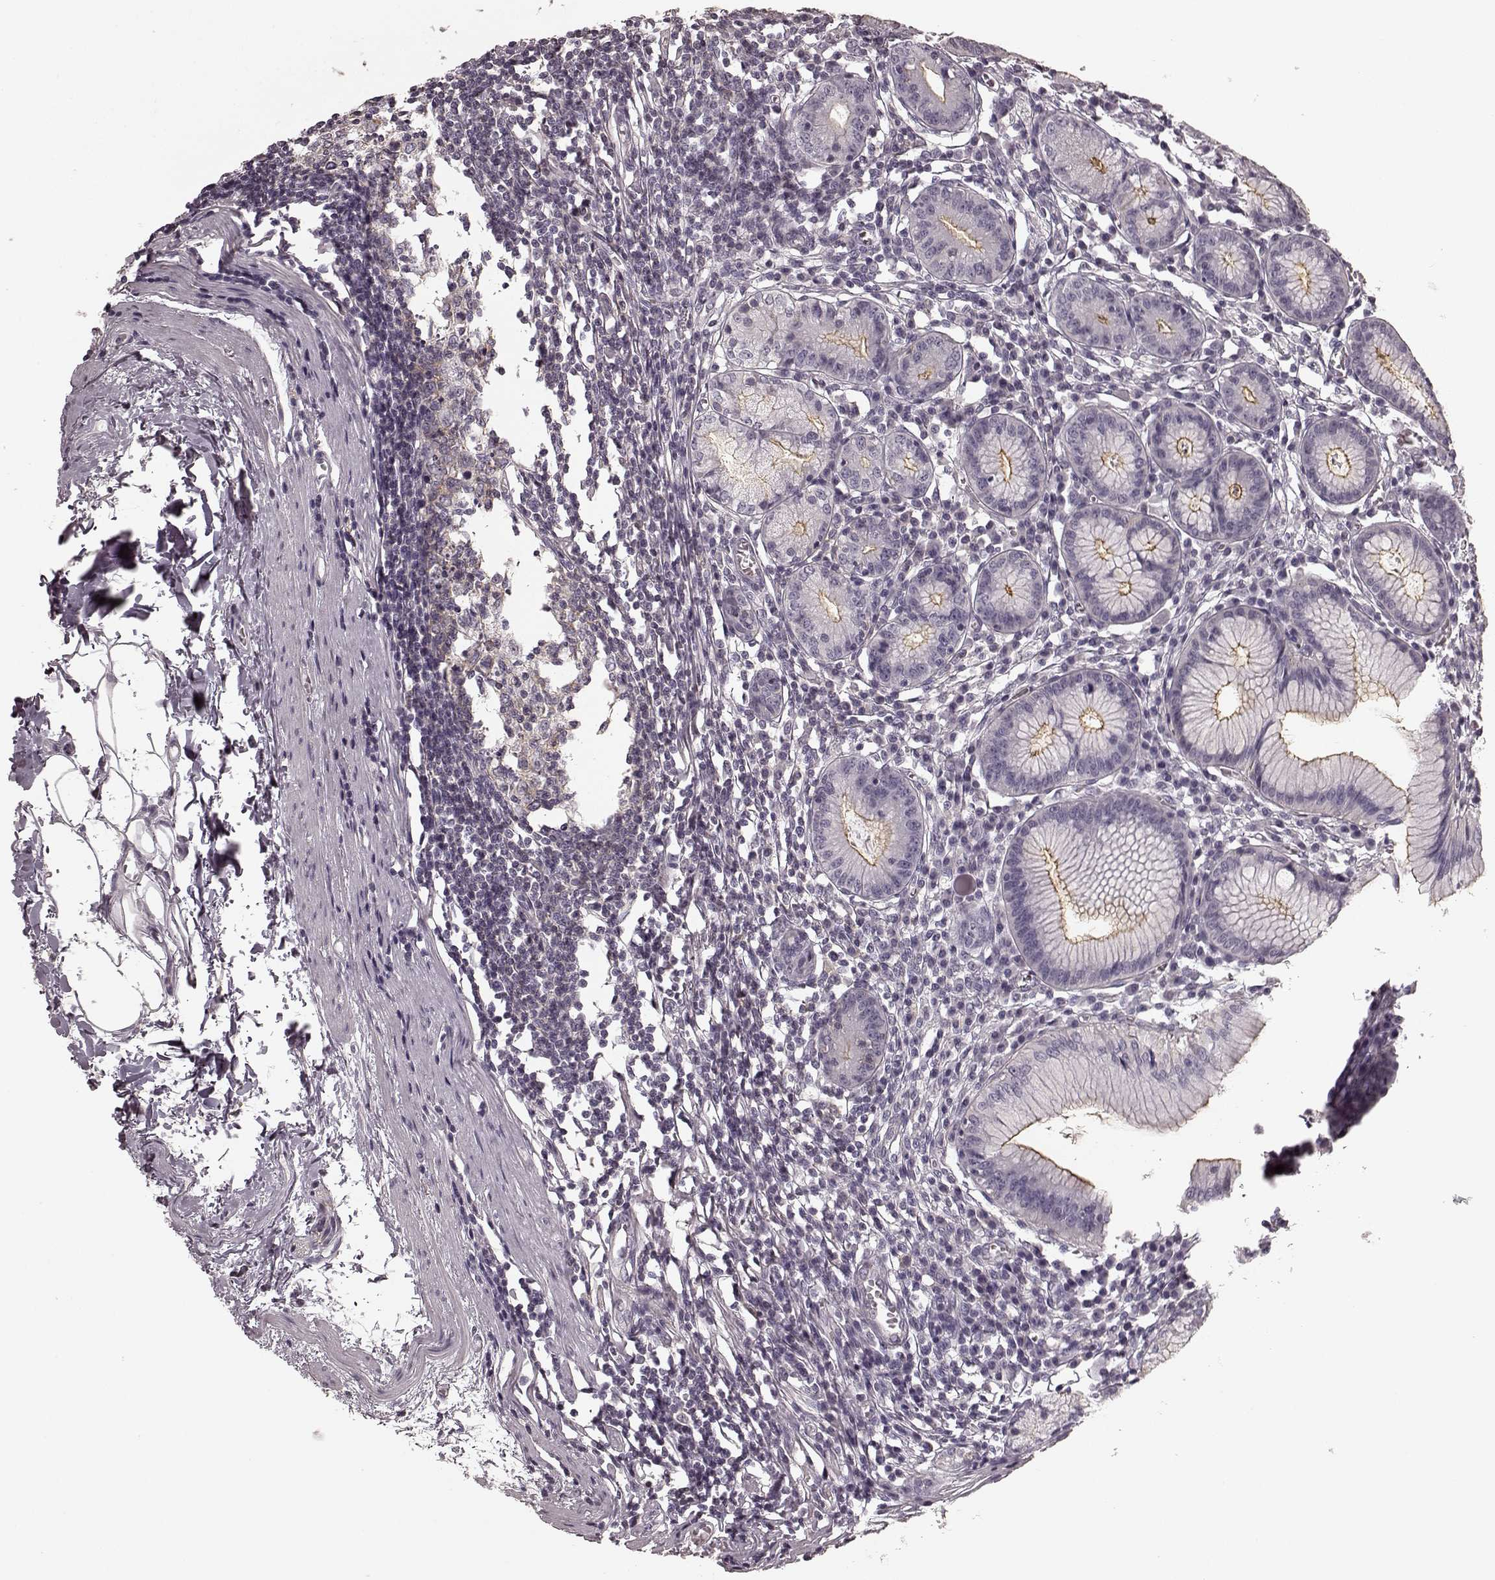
{"staining": {"intensity": "moderate", "quantity": "25%-75%", "location": "cytoplasmic/membranous"}, "tissue": "stomach", "cell_type": "Glandular cells", "image_type": "normal", "snomed": [{"axis": "morphology", "description": "Normal tissue, NOS"}, {"axis": "topography", "description": "Stomach"}], "caption": "Moderate cytoplasmic/membranous expression is seen in about 25%-75% of glandular cells in unremarkable stomach. The staining was performed using DAB (3,3'-diaminobenzidine), with brown indicating positive protein expression. Nuclei are stained blue with hematoxylin.", "gene": "PRKCE", "patient": {"sex": "male", "age": 55}}